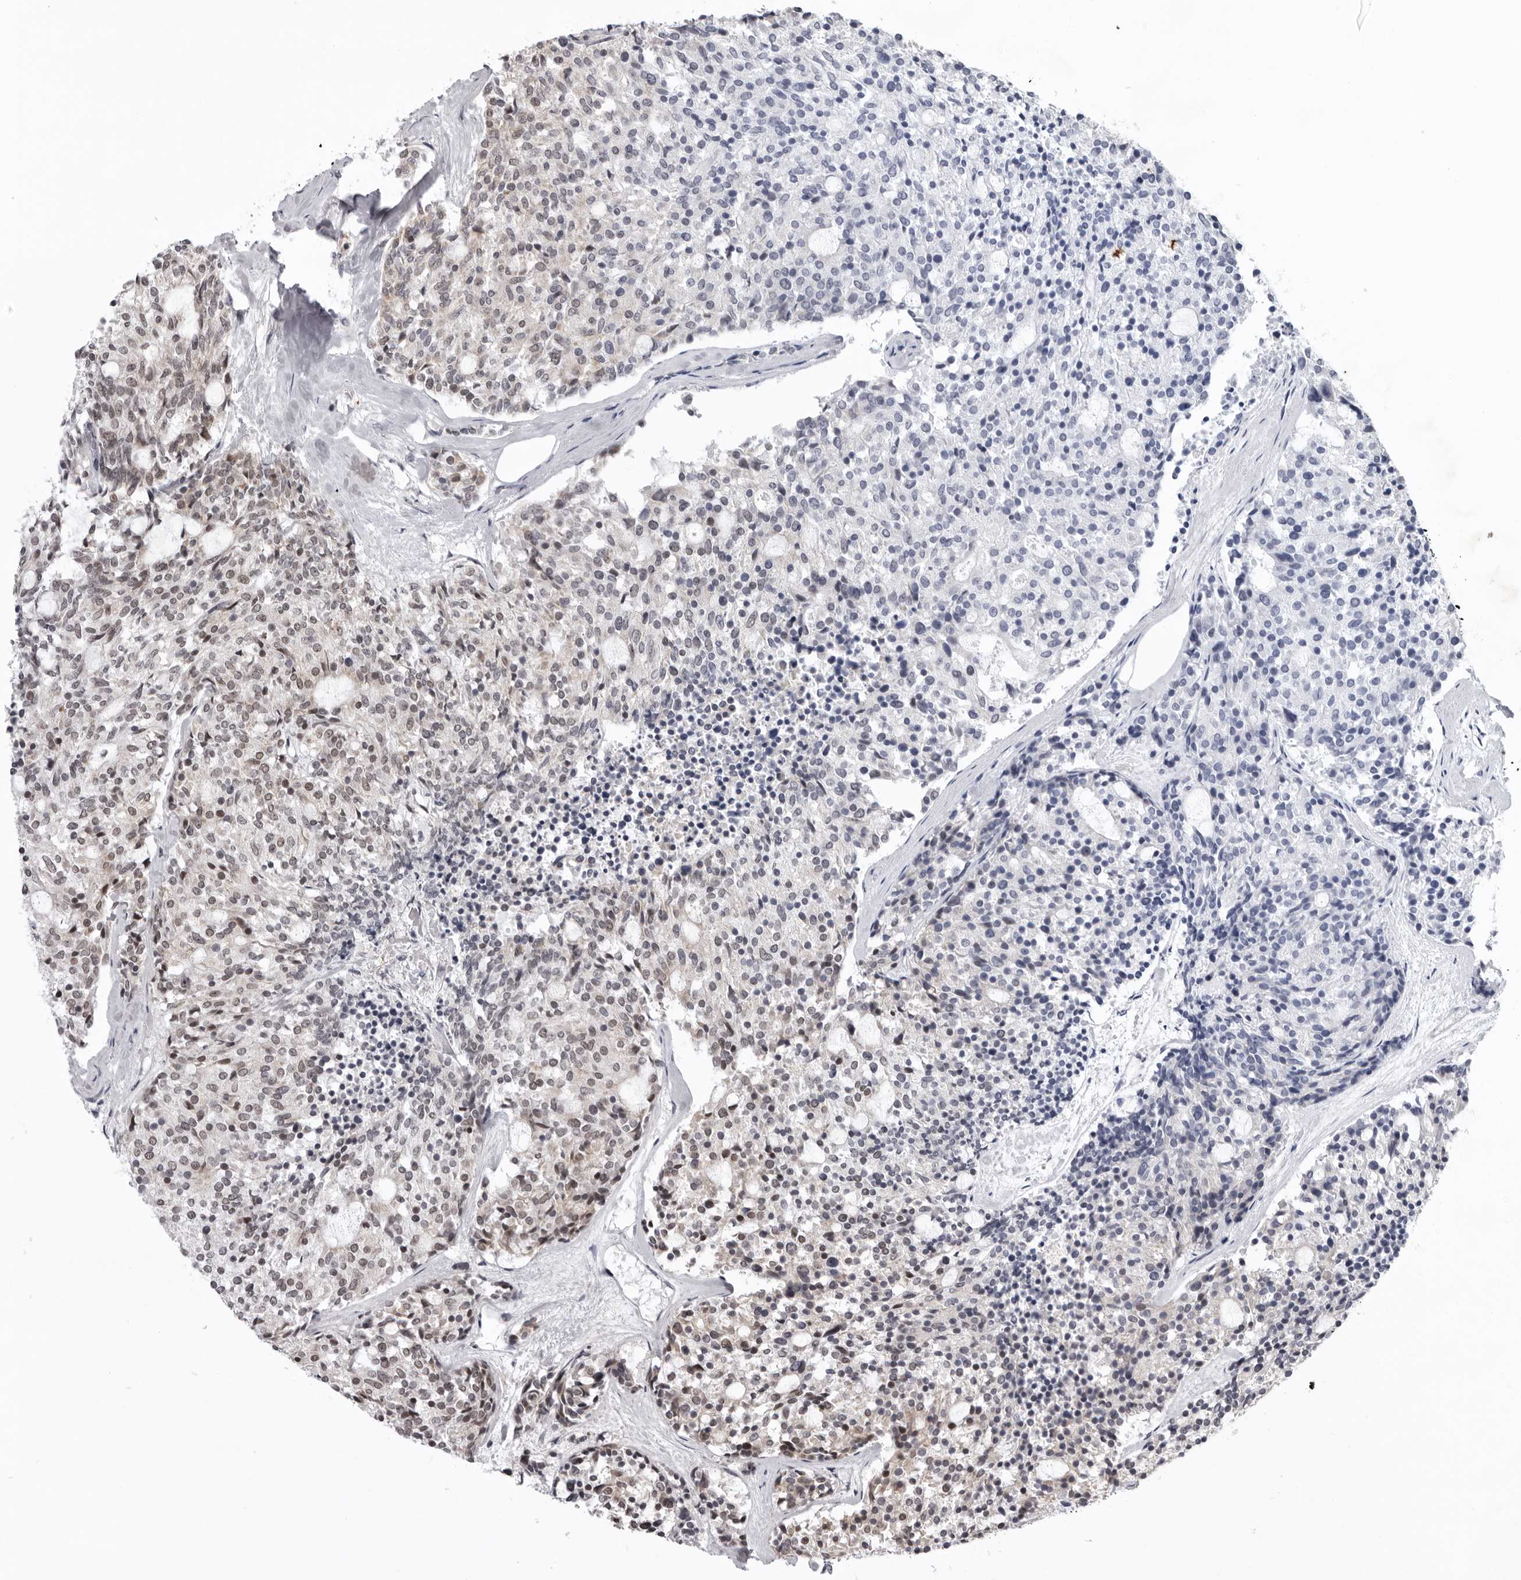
{"staining": {"intensity": "weak", "quantity": "25%-75%", "location": "nuclear"}, "tissue": "carcinoid", "cell_type": "Tumor cells", "image_type": "cancer", "snomed": [{"axis": "morphology", "description": "Carcinoid, malignant, NOS"}, {"axis": "topography", "description": "Pancreas"}], "caption": "An image of carcinoid (malignant) stained for a protein shows weak nuclear brown staining in tumor cells. (DAB IHC with brightfield microscopy, high magnification).", "gene": "EXOSC10", "patient": {"sex": "female", "age": 54}}